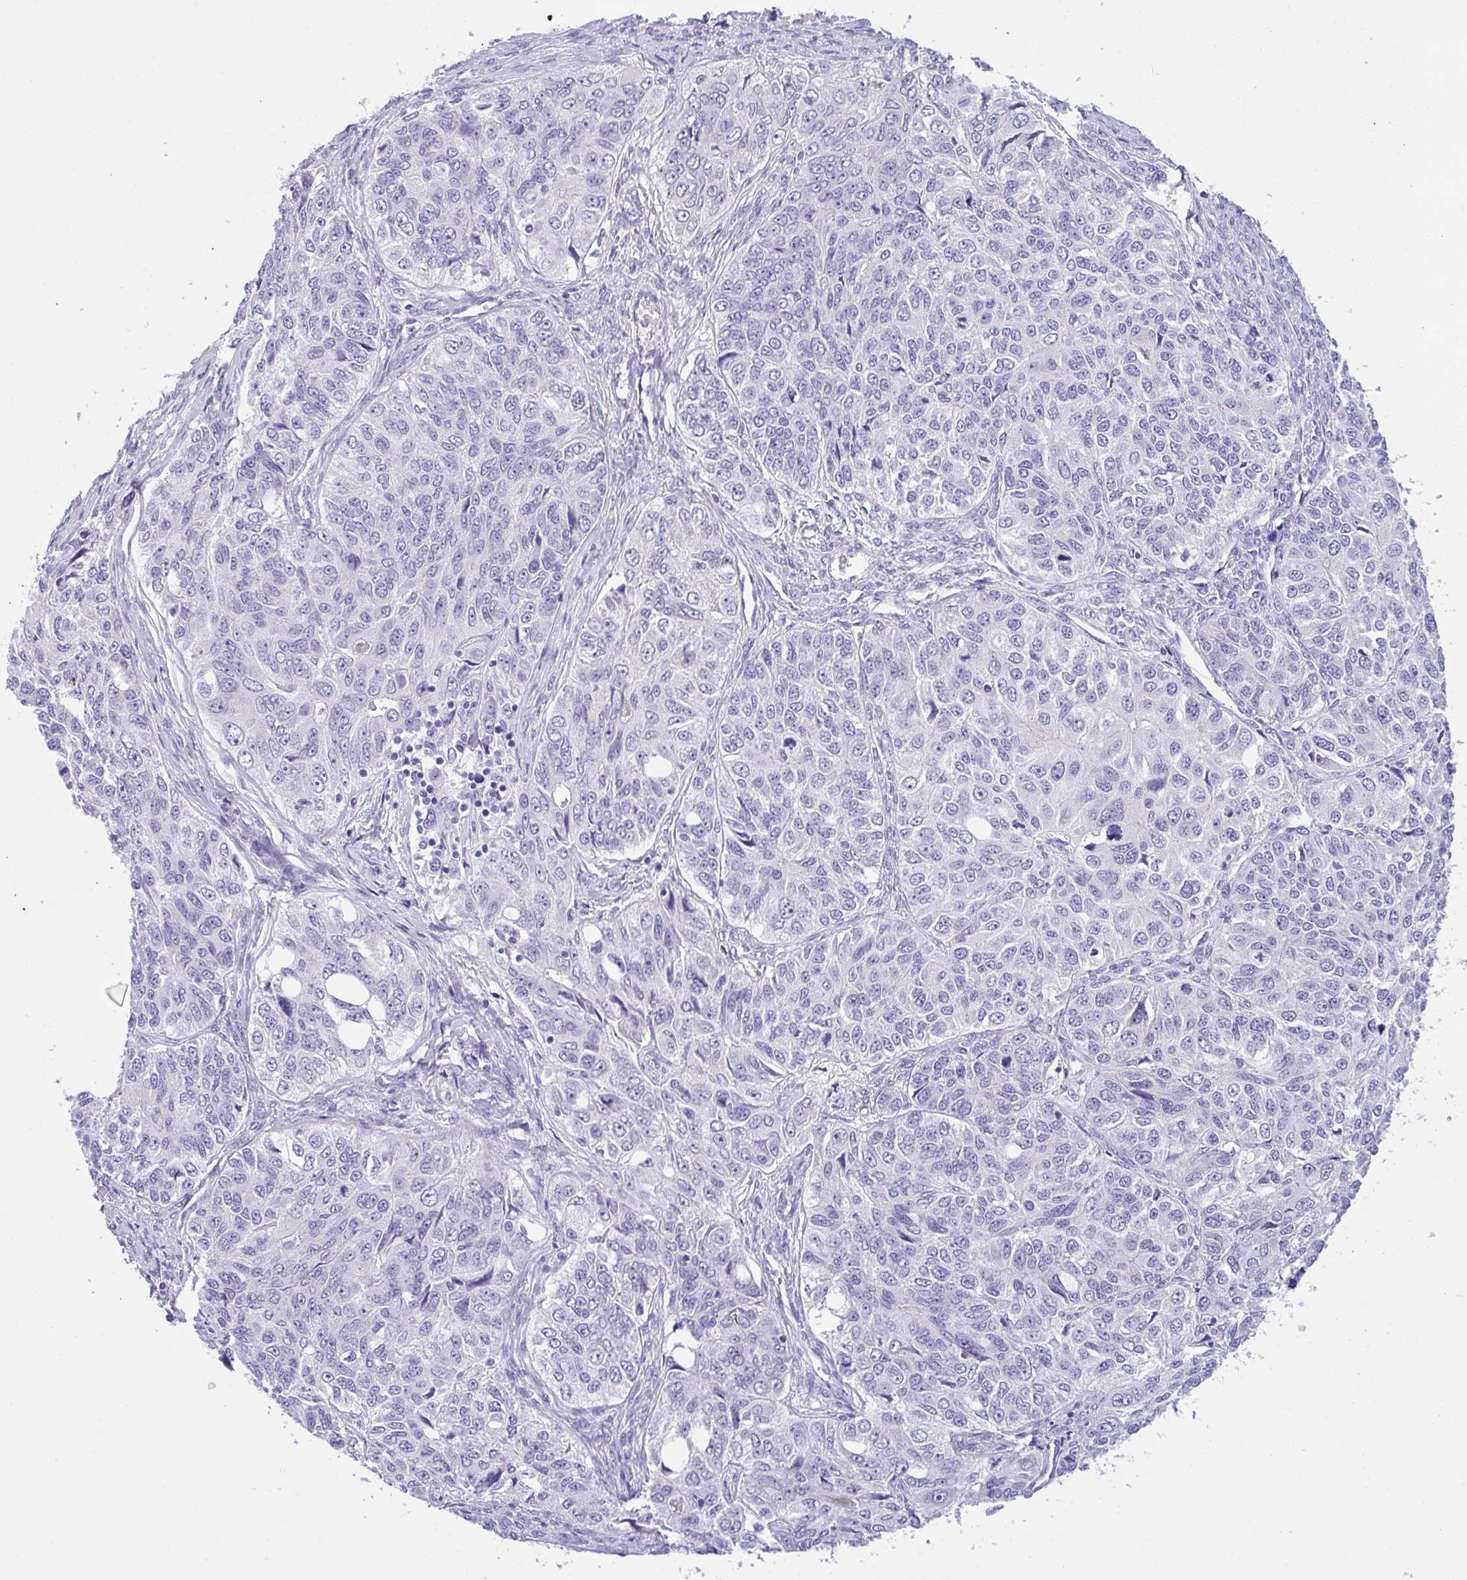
{"staining": {"intensity": "negative", "quantity": "none", "location": "none"}, "tissue": "ovarian cancer", "cell_type": "Tumor cells", "image_type": "cancer", "snomed": [{"axis": "morphology", "description": "Carcinoma, endometroid"}, {"axis": "topography", "description": "Ovary"}], "caption": "Tumor cells are negative for brown protein staining in ovarian cancer (endometroid carcinoma).", "gene": "FBXL20", "patient": {"sex": "female", "age": 51}}